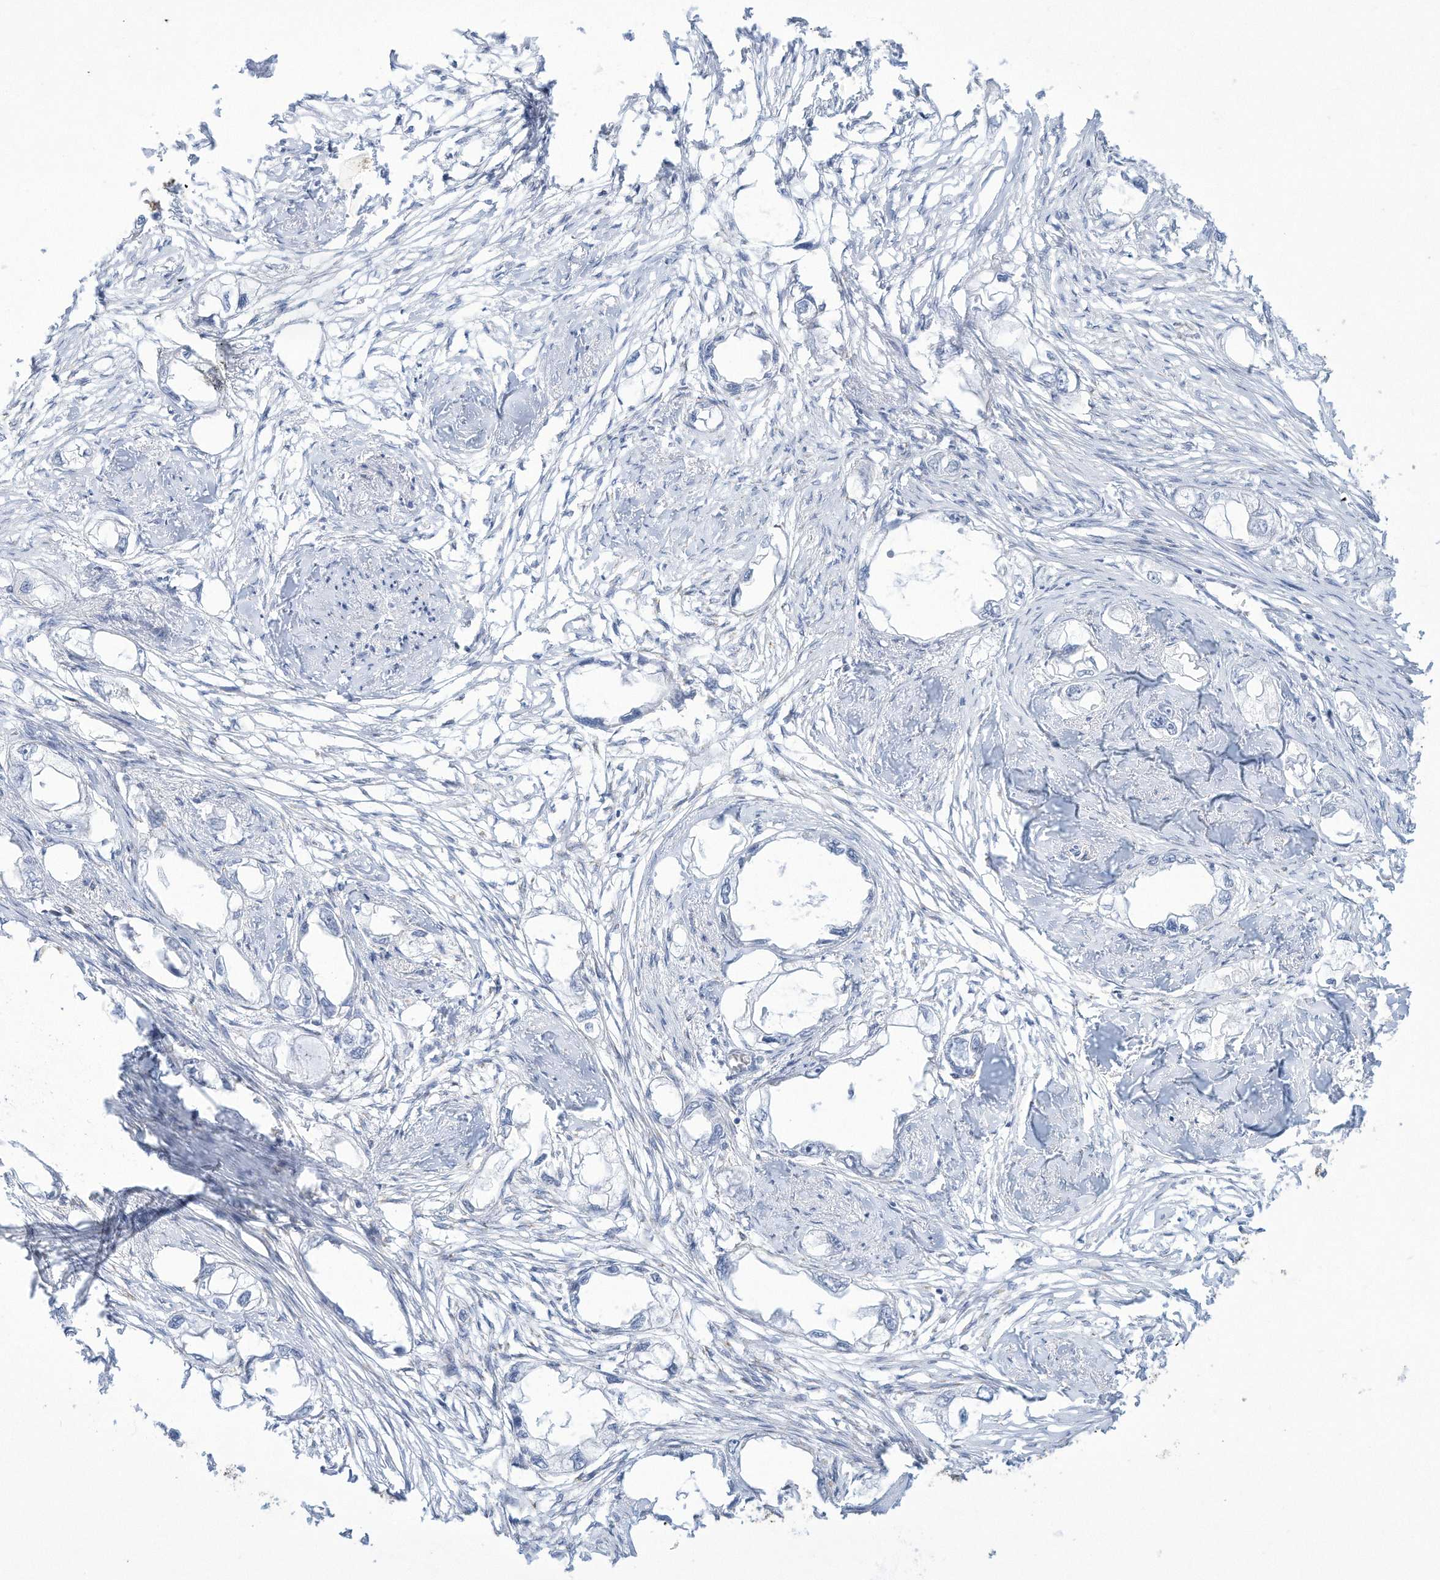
{"staining": {"intensity": "negative", "quantity": "none", "location": "none"}, "tissue": "endometrial cancer", "cell_type": "Tumor cells", "image_type": "cancer", "snomed": [{"axis": "morphology", "description": "Adenocarcinoma, NOS"}, {"axis": "morphology", "description": "Adenocarcinoma, metastatic, NOS"}, {"axis": "topography", "description": "Adipose tissue"}, {"axis": "topography", "description": "Endometrium"}], "caption": "Immunohistochemical staining of human metastatic adenocarcinoma (endometrial) demonstrates no significant expression in tumor cells. Nuclei are stained in blue.", "gene": "ALDH6A1", "patient": {"sex": "female", "age": 67}}